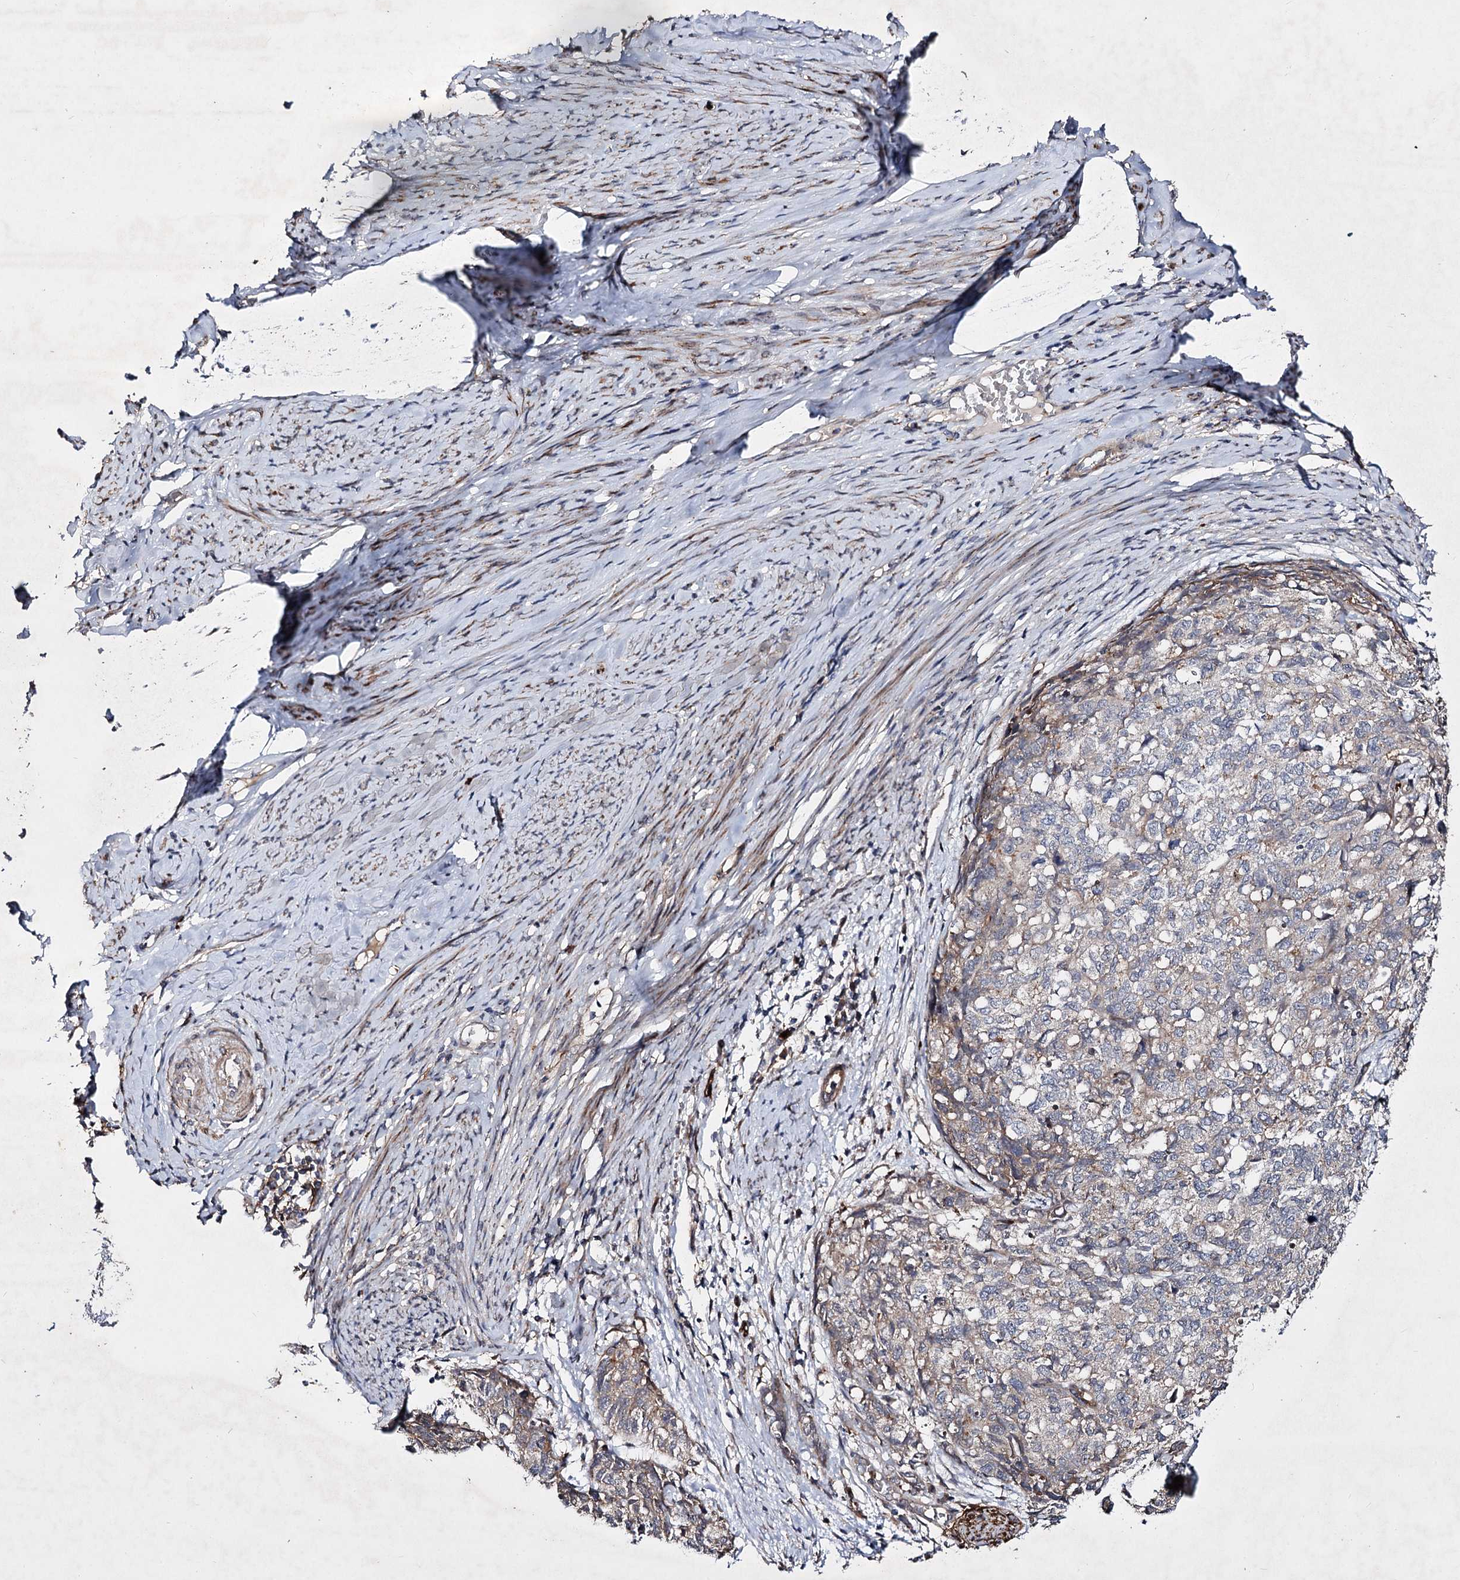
{"staining": {"intensity": "weak", "quantity": "<25%", "location": "cytoplasmic/membranous"}, "tissue": "cervical cancer", "cell_type": "Tumor cells", "image_type": "cancer", "snomed": [{"axis": "morphology", "description": "Squamous cell carcinoma, NOS"}, {"axis": "topography", "description": "Cervix"}], "caption": "Tumor cells are negative for brown protein staining in cervical cancer. (DAB immunohistochemistry (IHC) visualized using brightfield microscopy, high magnification).", "gene": "MINDY3", "patient": {"sex": "female", "age": 63}}